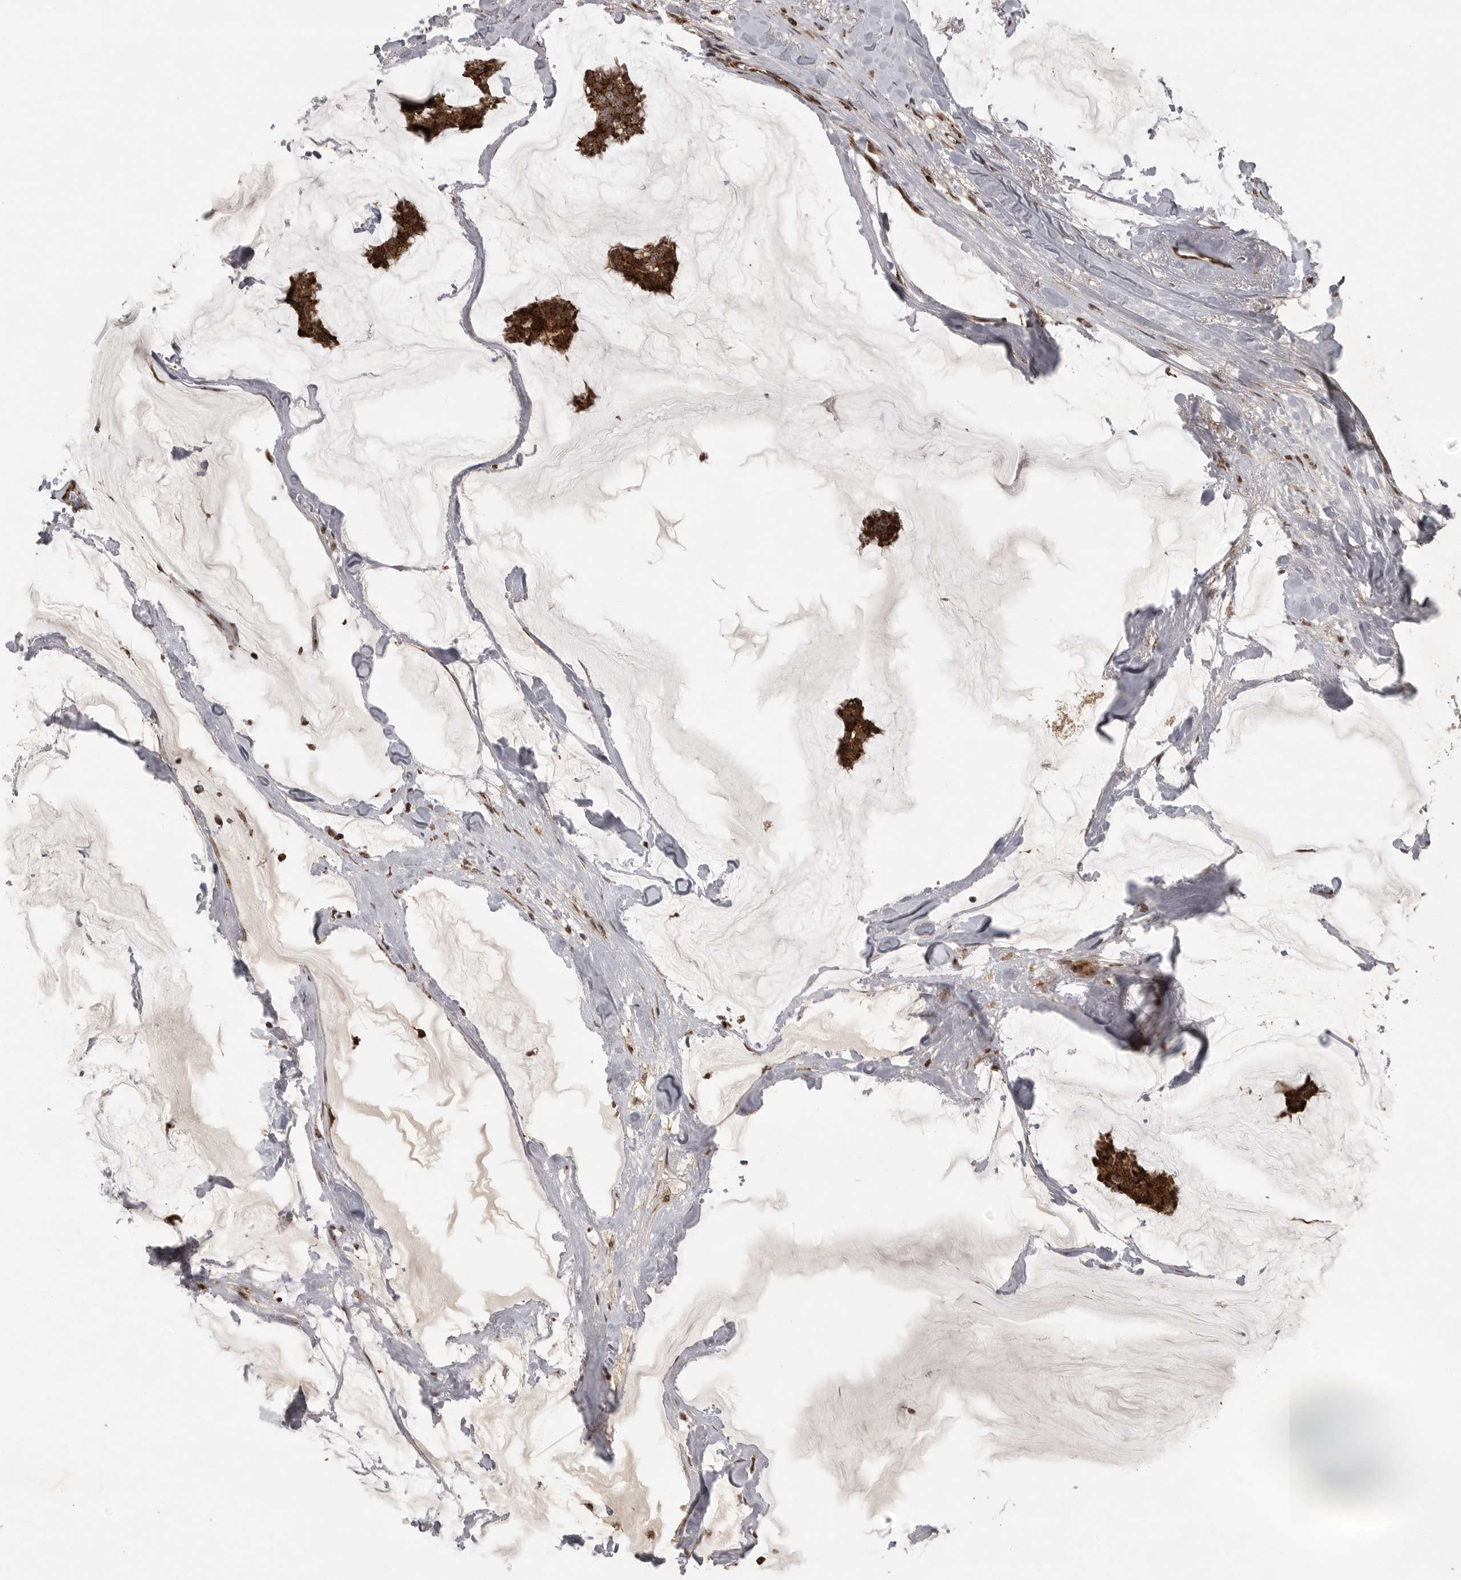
{"staining": {"intensity": "strong", "quantity": ">75%", "location": "cytoplasmic/membranous"}, "tissue": "breast cancer", "cell_type": "Tumor cells", "image_type": "cancer", "snomed": [{"axis": "morphology", "description": "Duct carcinoma"}, {"axis": "topography", "description": "Breast"}], "caption": "The photomicrograph demonstrates immunohistochemical staining of breast cancer (infiltrating ductal carcinoma). There is strong cytoplasmic/membranous expression is identified in about >75% of tumor cells.", "gene": "NARS2", "patient": {"sex": "female", "age": 93}}